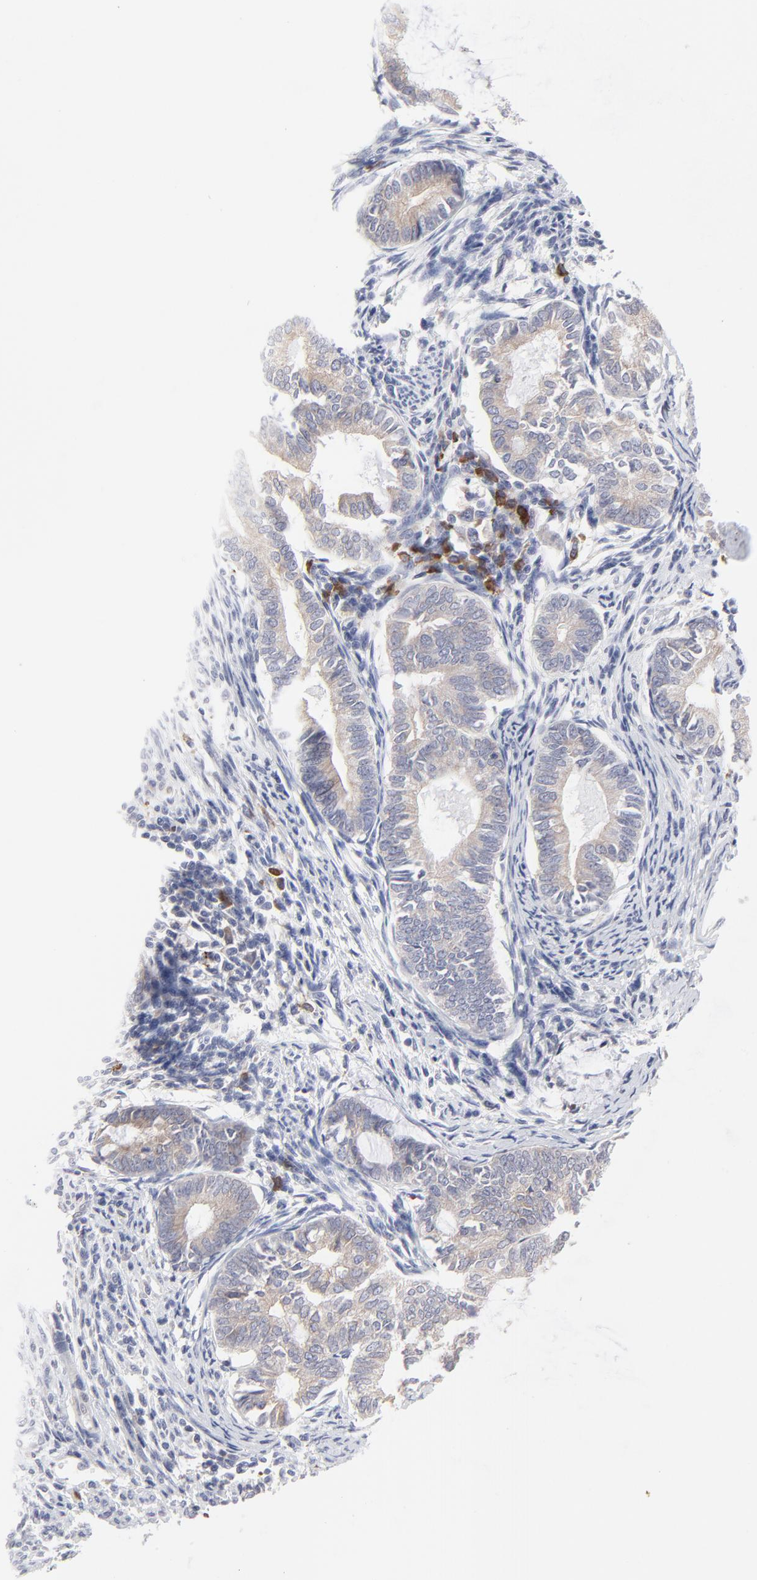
{"staining": {"intensity": "weak", "quantity": ">75%", "location": "cytoplasmic/membranous"}, "tissue": "endometrial cancer", "cell_type": "Tumor cells", "image_type": "cancer", "snomed": [{"axis": "morphology", "description": "Adenocarcinoma, NOS"}, {"axis": "topography", "description": "Endometrium"}], "caption": "DAB (3,3'-diaminobenzidine) immunohistochemical staining of human endometrial cancer displays weak cytoplasmic/membranous protein positivity in about >75% of tumor cells.", "gene": "TRIM22", "patient": {"sex": "female", "age": 63}}